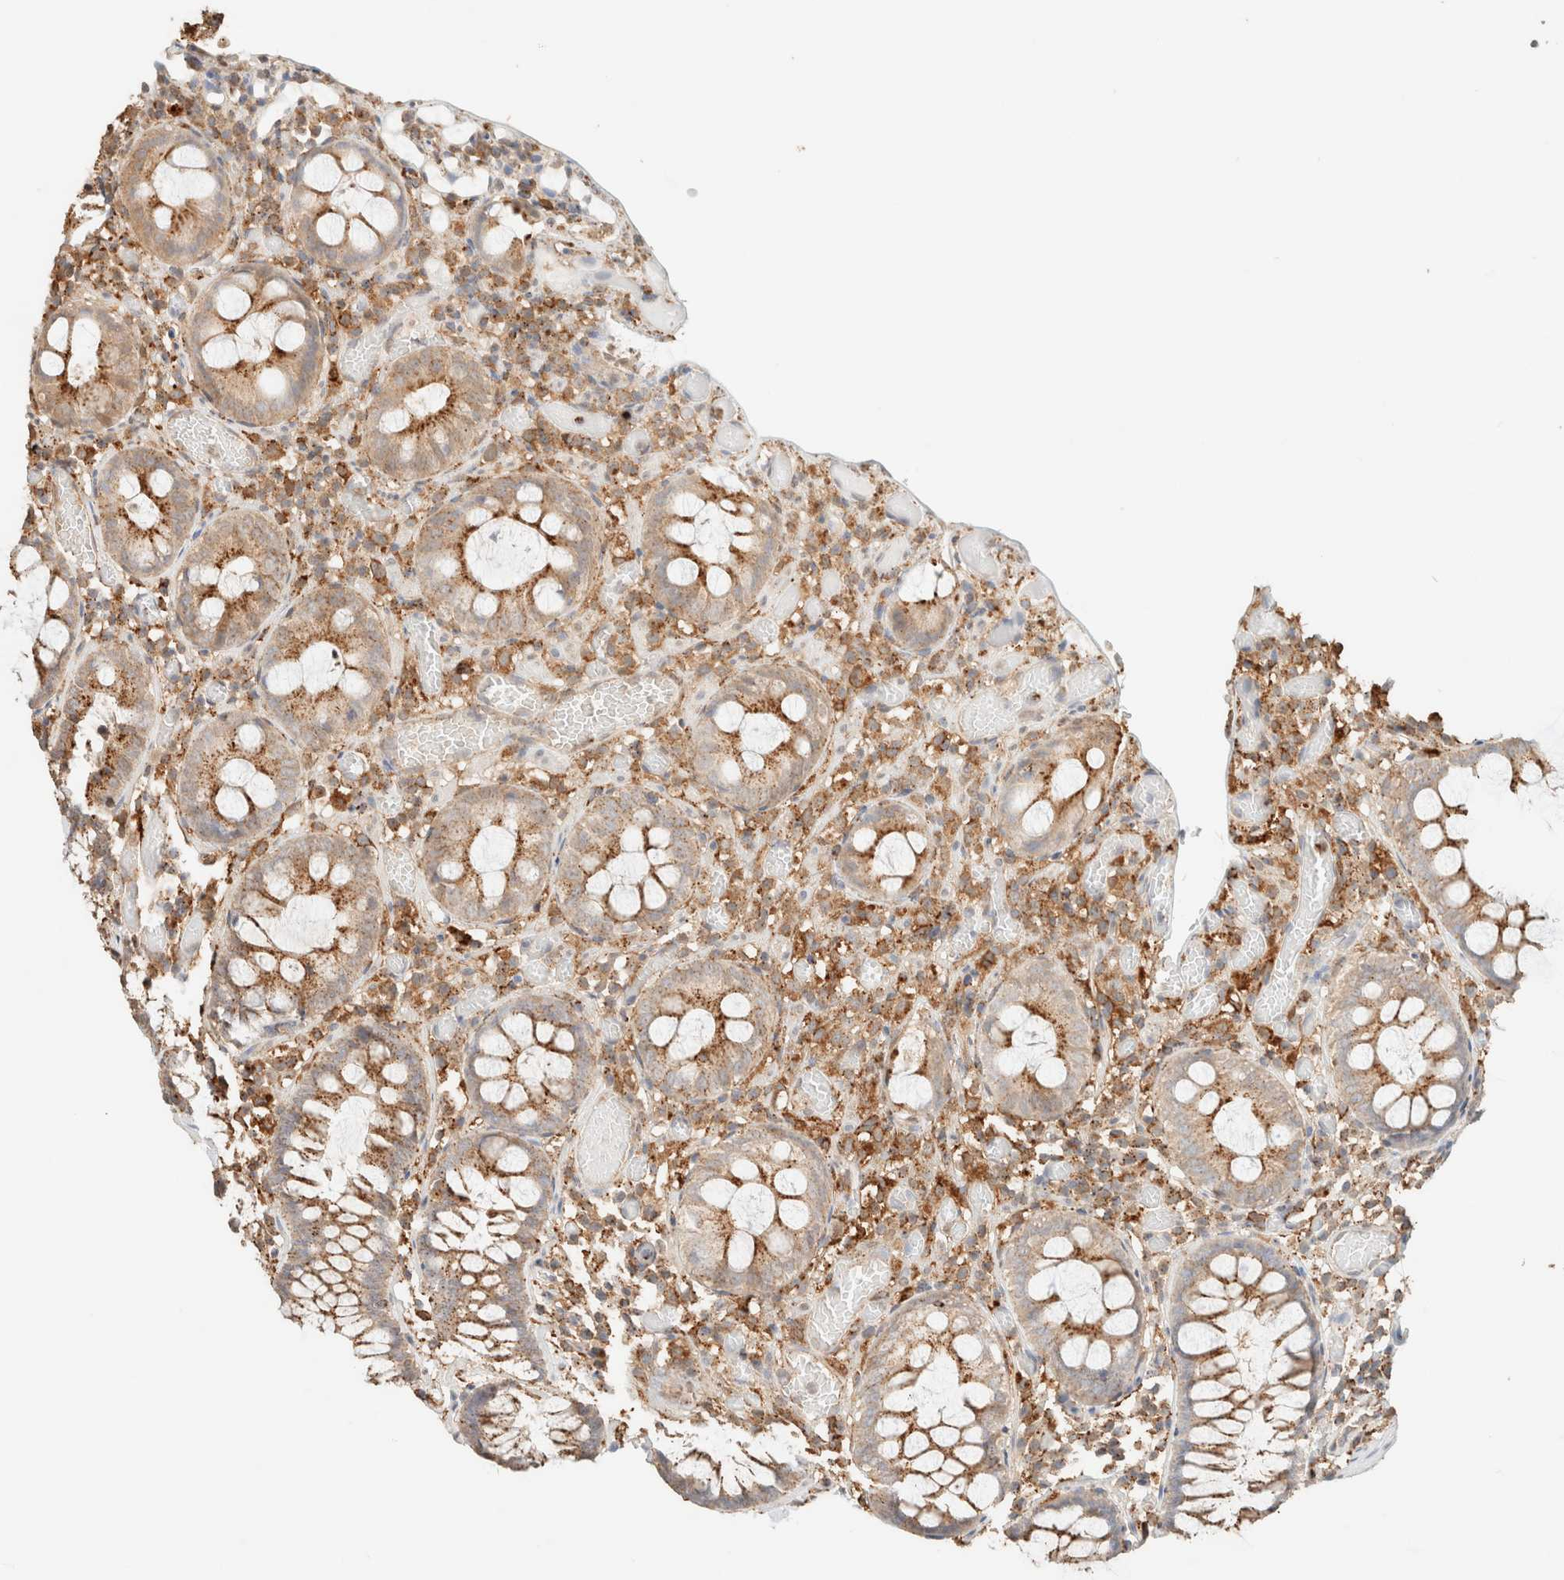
{"staining": {"intensity": "negative", "quantity": "none", "location": "none"}, "tissue": "colon", "cell_type": "Endothelial cells", "image_type": "normal", "snomed": [{"axis": "morphology", "description": "Normal tissue, NOS"}, {"axis": "topography", "description": "Colon"}], "caption": "This histopathology image is of benign colon stained with immunohistochemistry to label a protein in brown with the nuclei are counter-stained blue. There is no expression in endothelial cells.", "gene": "CTSC", "patient": {"sex": "male", "age": 14}}